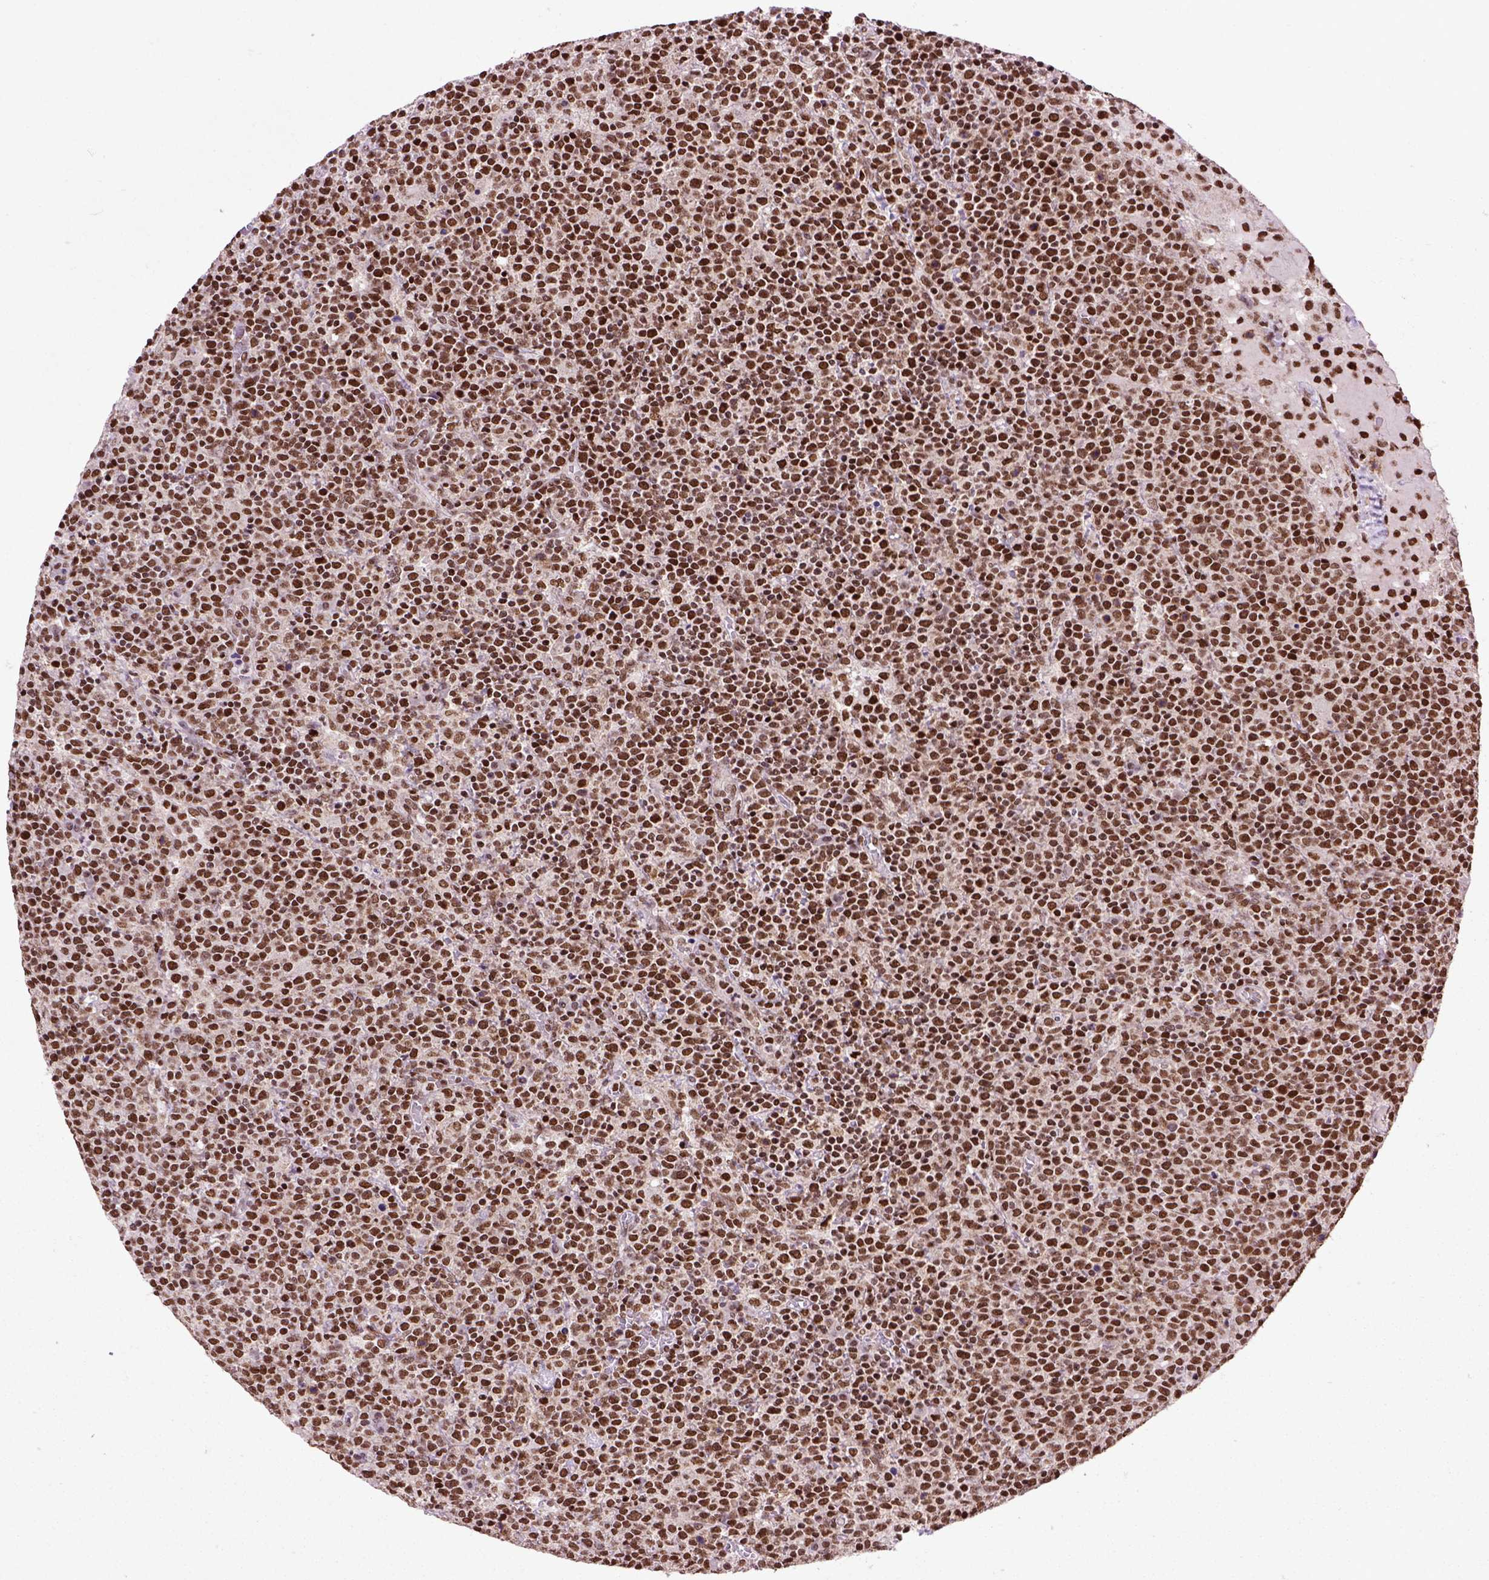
{"staining": {"intensity": "strong", "quantity": ">75%", "location": "nuclear"}, "tissue": "lymphoma", "cell_type": "Tumor cells", "image_type": "cancer", "snomed": [{"axis": "morphology", "description": "Malignant lymphoma, non-Hodgkin's type, High grade"}, {"axis": "topography", "description": "Lymph node"}], "caption": "Strong nuclear staining is seen in approximately >75% of tumor cells in high-grade malignant lymphoma, non-Hodgkin's type. The staining was performed using DAB (3,3'-diaminobenzidine), with brown indicating positive protein expression. Nuclei are stained blue with hematoxylin.", "gene": "CELF1", "patient": {"sex": "male", "age": 61}}